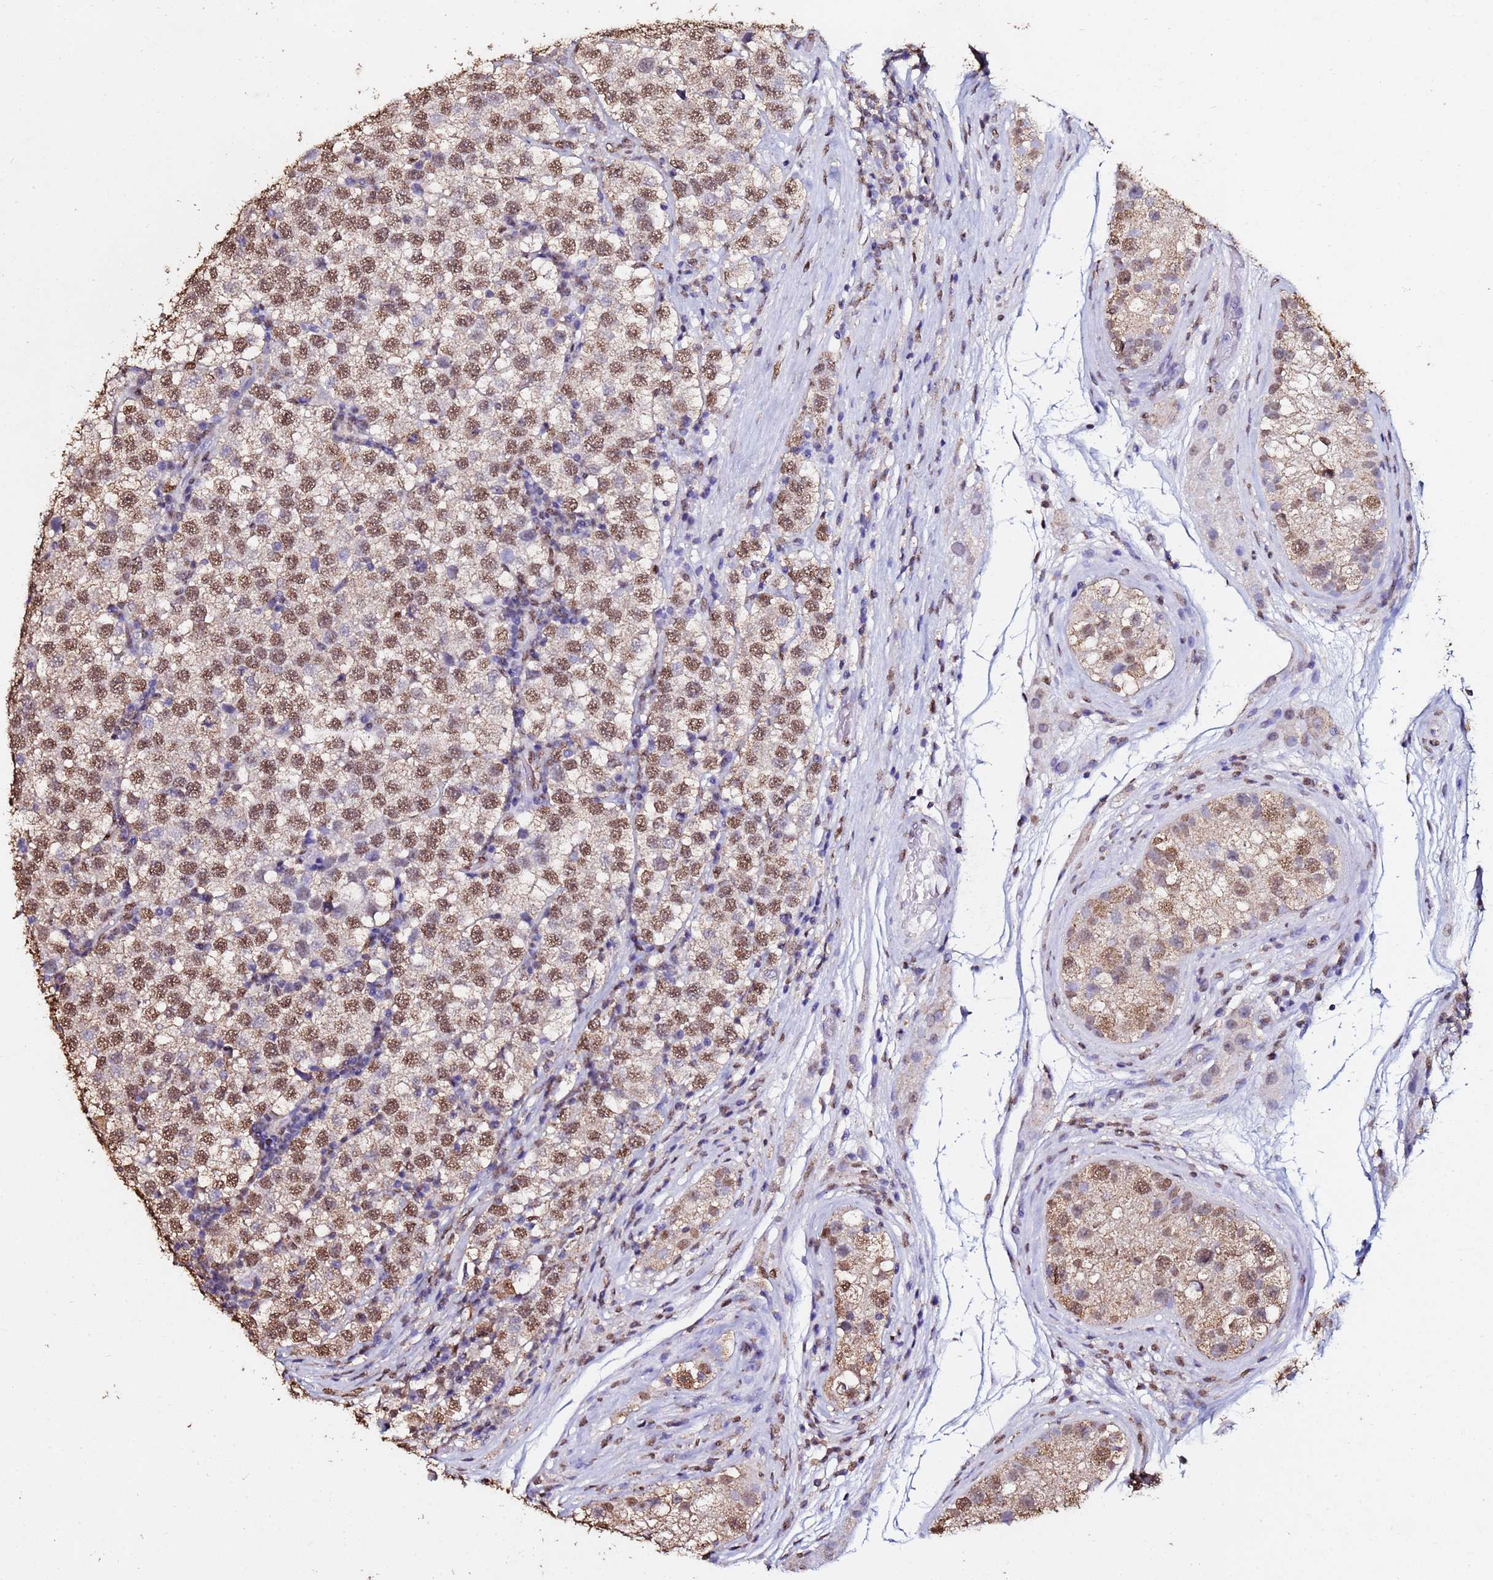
{"staining": {"intensity": "moderate", "quantity": ">75%", "location": "nuclear"}, "tissue": "testis cancer", "cell_type": "Tumor cells", "image_type": "cancer", "snomed": [{"axis": "morphology", "description": "Seminoma, NOS"}, {"axis": "topography", "description": "Testis"}], "caption": "Protein expression analysis of testis cancer (seminoma) demonstrates moderate nuclear staining in about >75% of tumor cells. (Brightfield microscopy of DAB IHC at high magnification).", "gene": "TRIP6", "patient": {"sex": "male", "age": 34}}